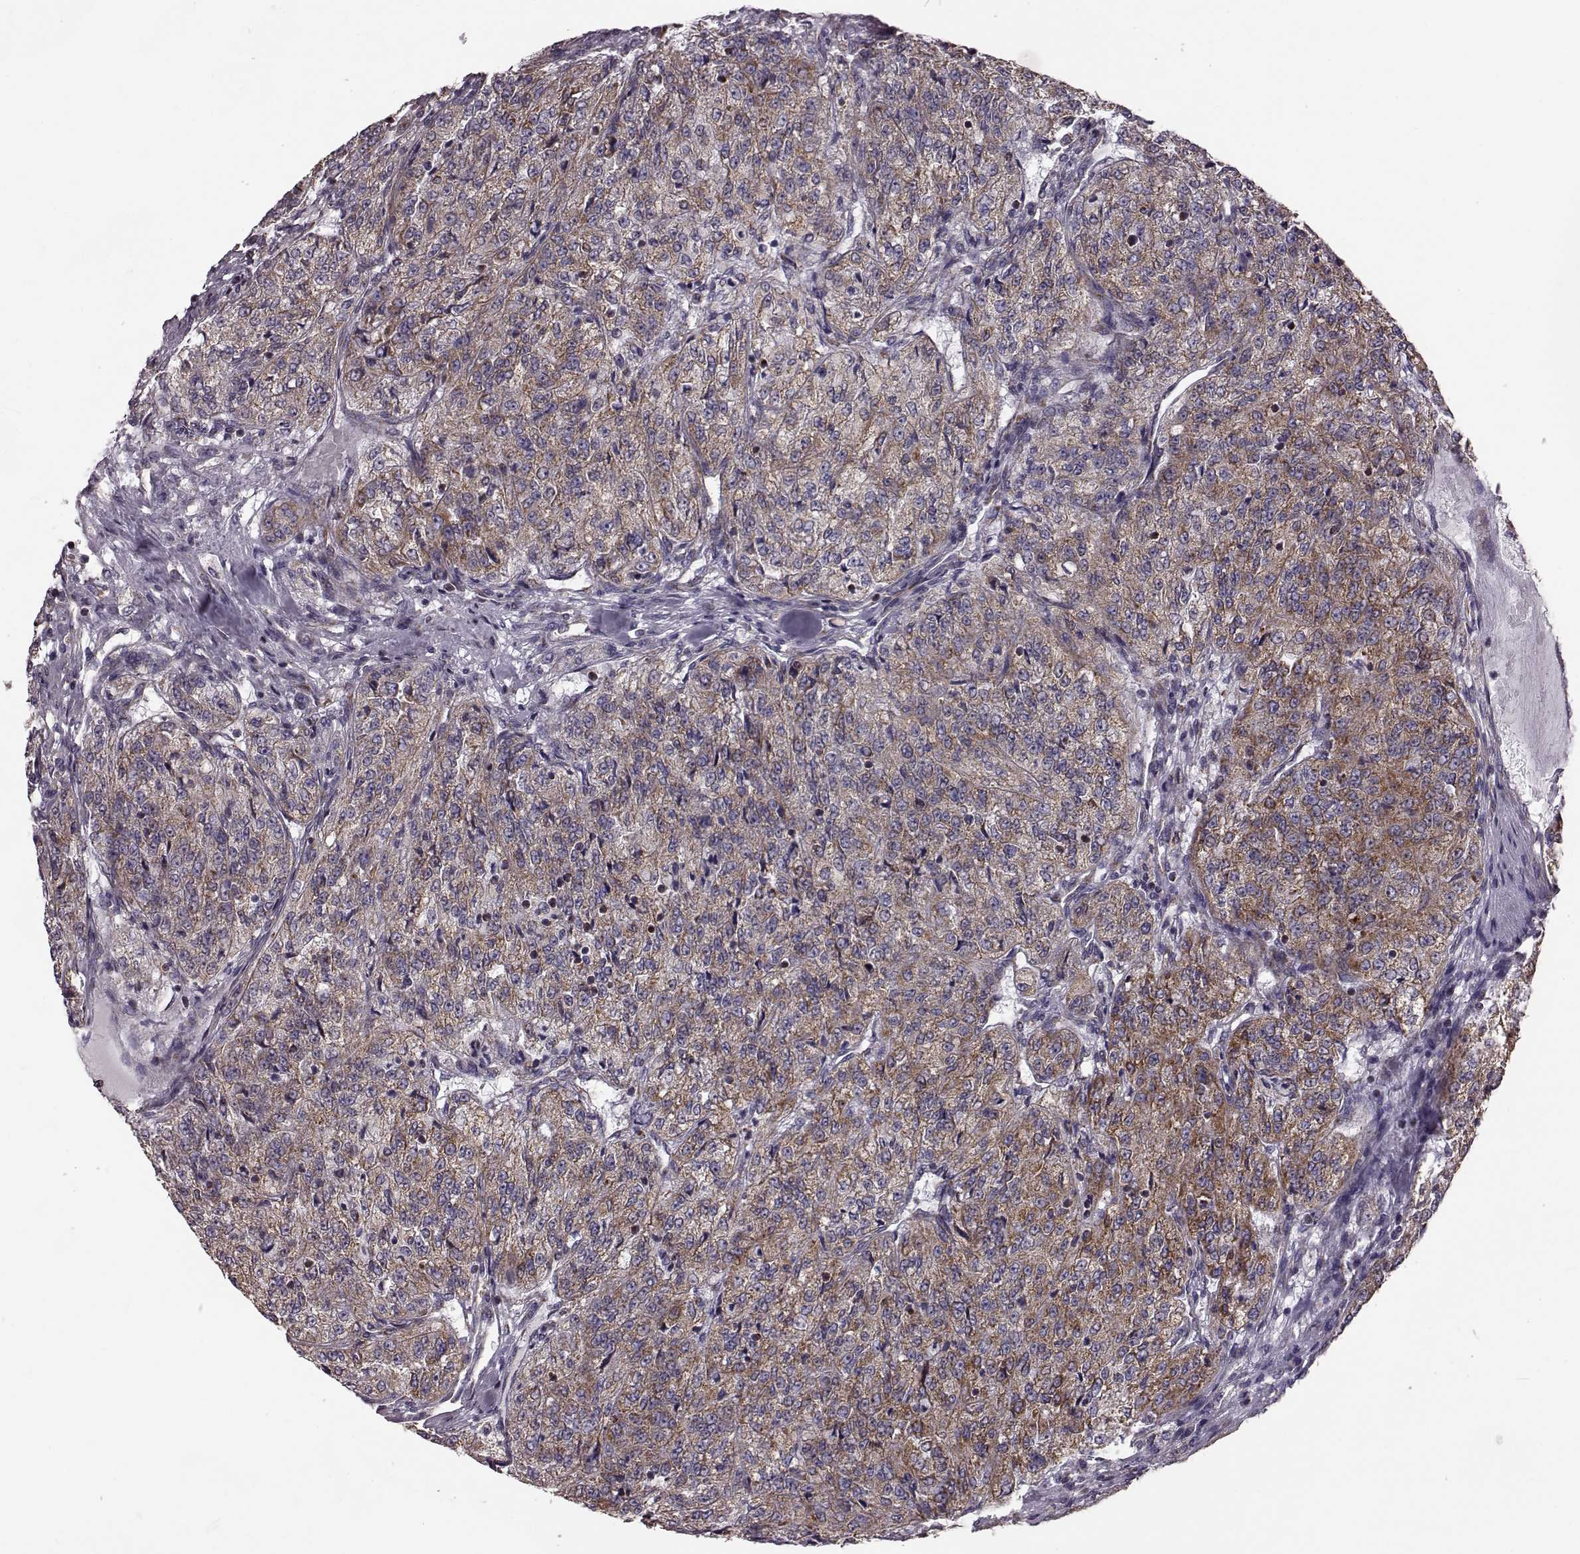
{"staining": {"intensity": "strong", "quantity": ">75%", "location": "cytoplasmic/membranous"}, "tissue": "renal cancer", "cell_type": "Tumor cells", "image_type": "cancer", "snomed": [{"axis": "morphology", "description": "Adenocarcinoma, NOS"}, {"axis": "topography", "description": "Kidney"}], "caption": "Protein positivity by immunohistochemistry shows strong cytoplasmic/membranous expression in about >75% of tumor cells in renal adenocarcinoma.", "gene": "FAM8A1", "patient": {"sex": "female", "age": 63}}